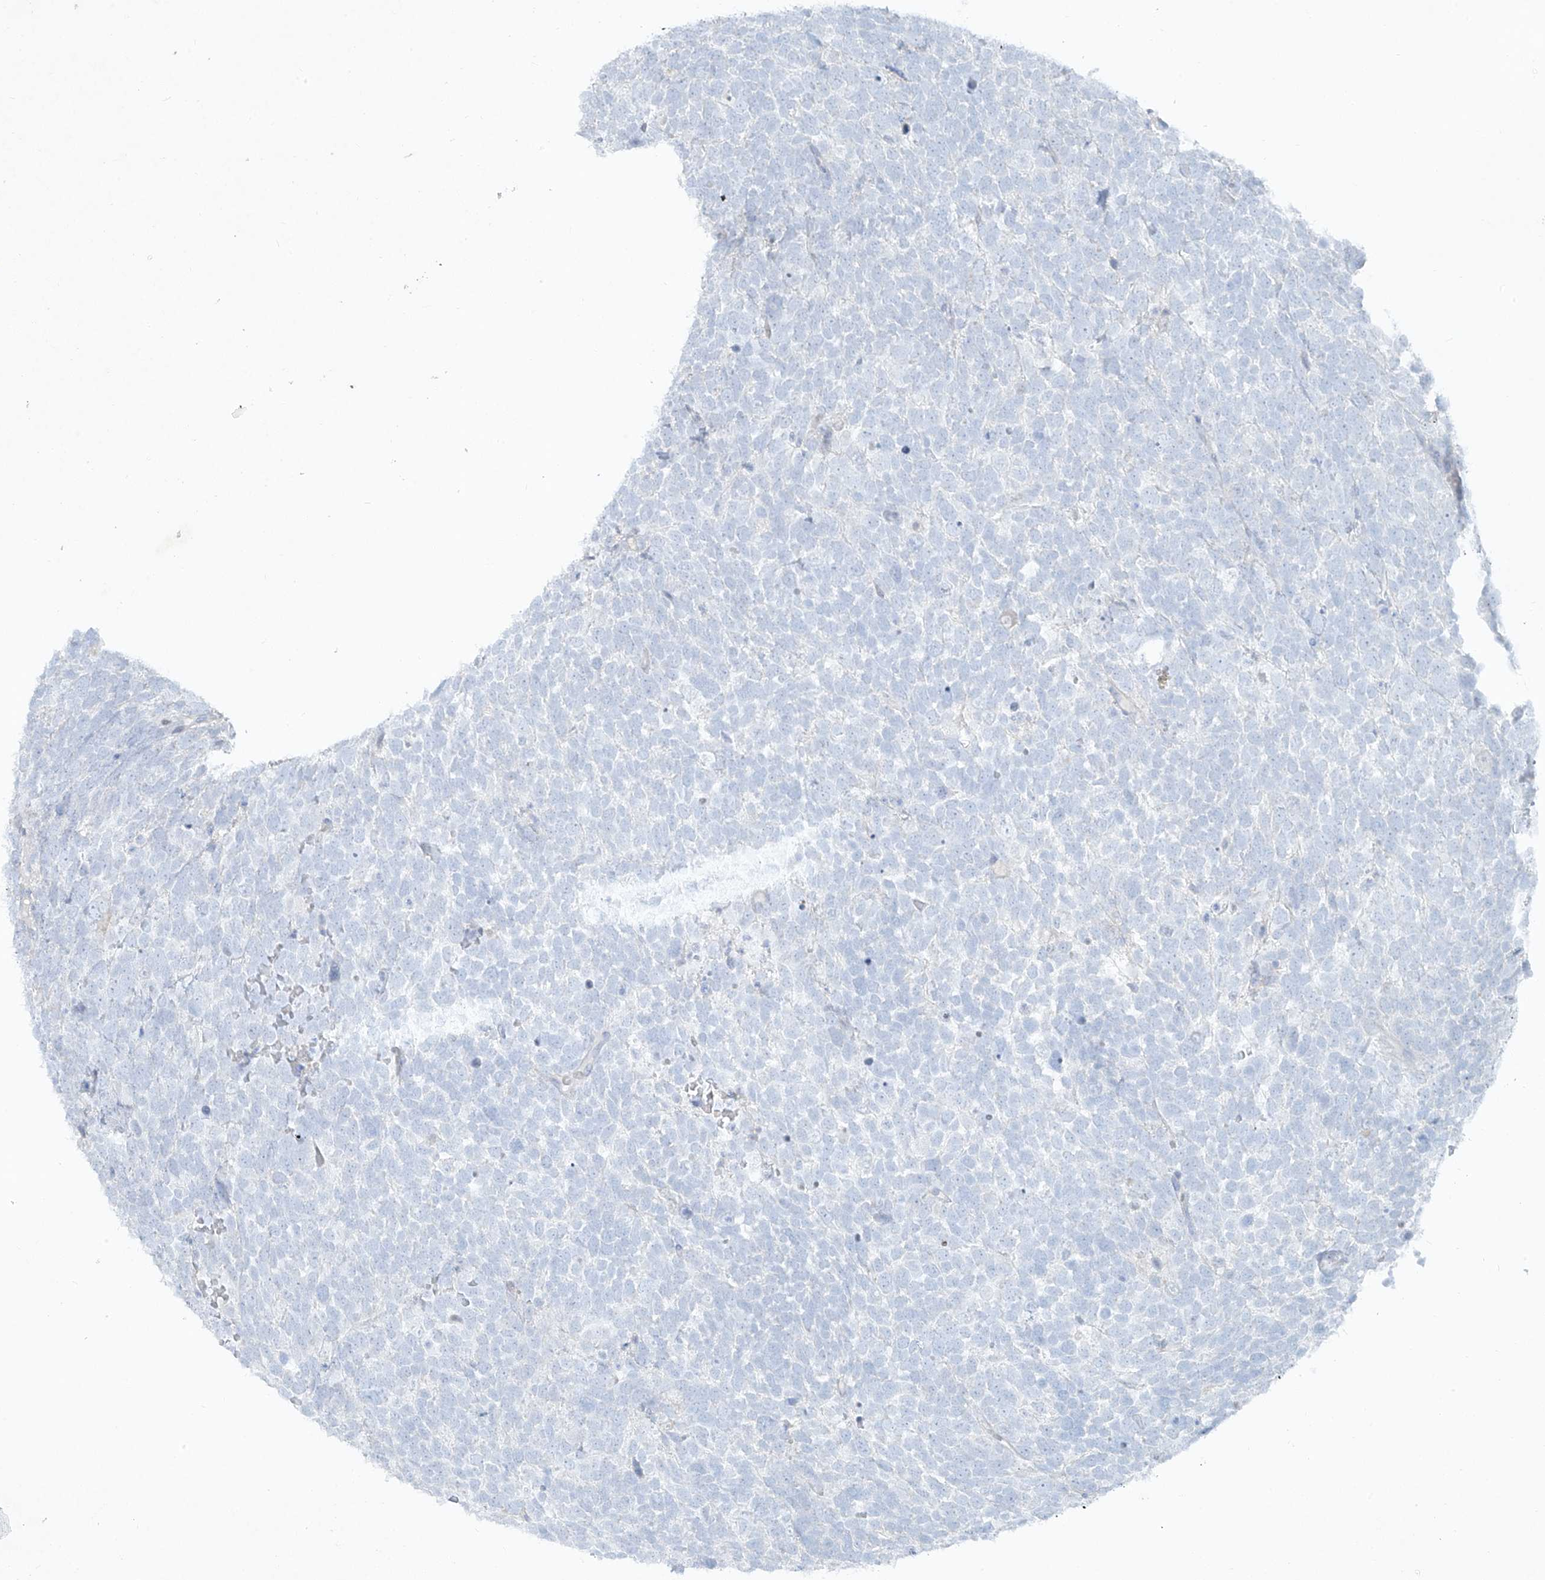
{"staining": {"intensity": "negative", "quantity": "none", "location": "none"}, "tissue": "urothelial cancer", "cell_type": "Tumor cells", "image_type": "cancer", "snomed": [{"axis": "morphology", "description": "Urothelial carcinoma, High grade"}, {"axis": "topography", "description": "Urinary bladder"}], "caption": "This is an immunohistochemistry photomicrograph of human urothelial cancer. There is no staining in tumor cells.", "gene": "TUBE1", "patient": {"sex": "female", "age": 82}}